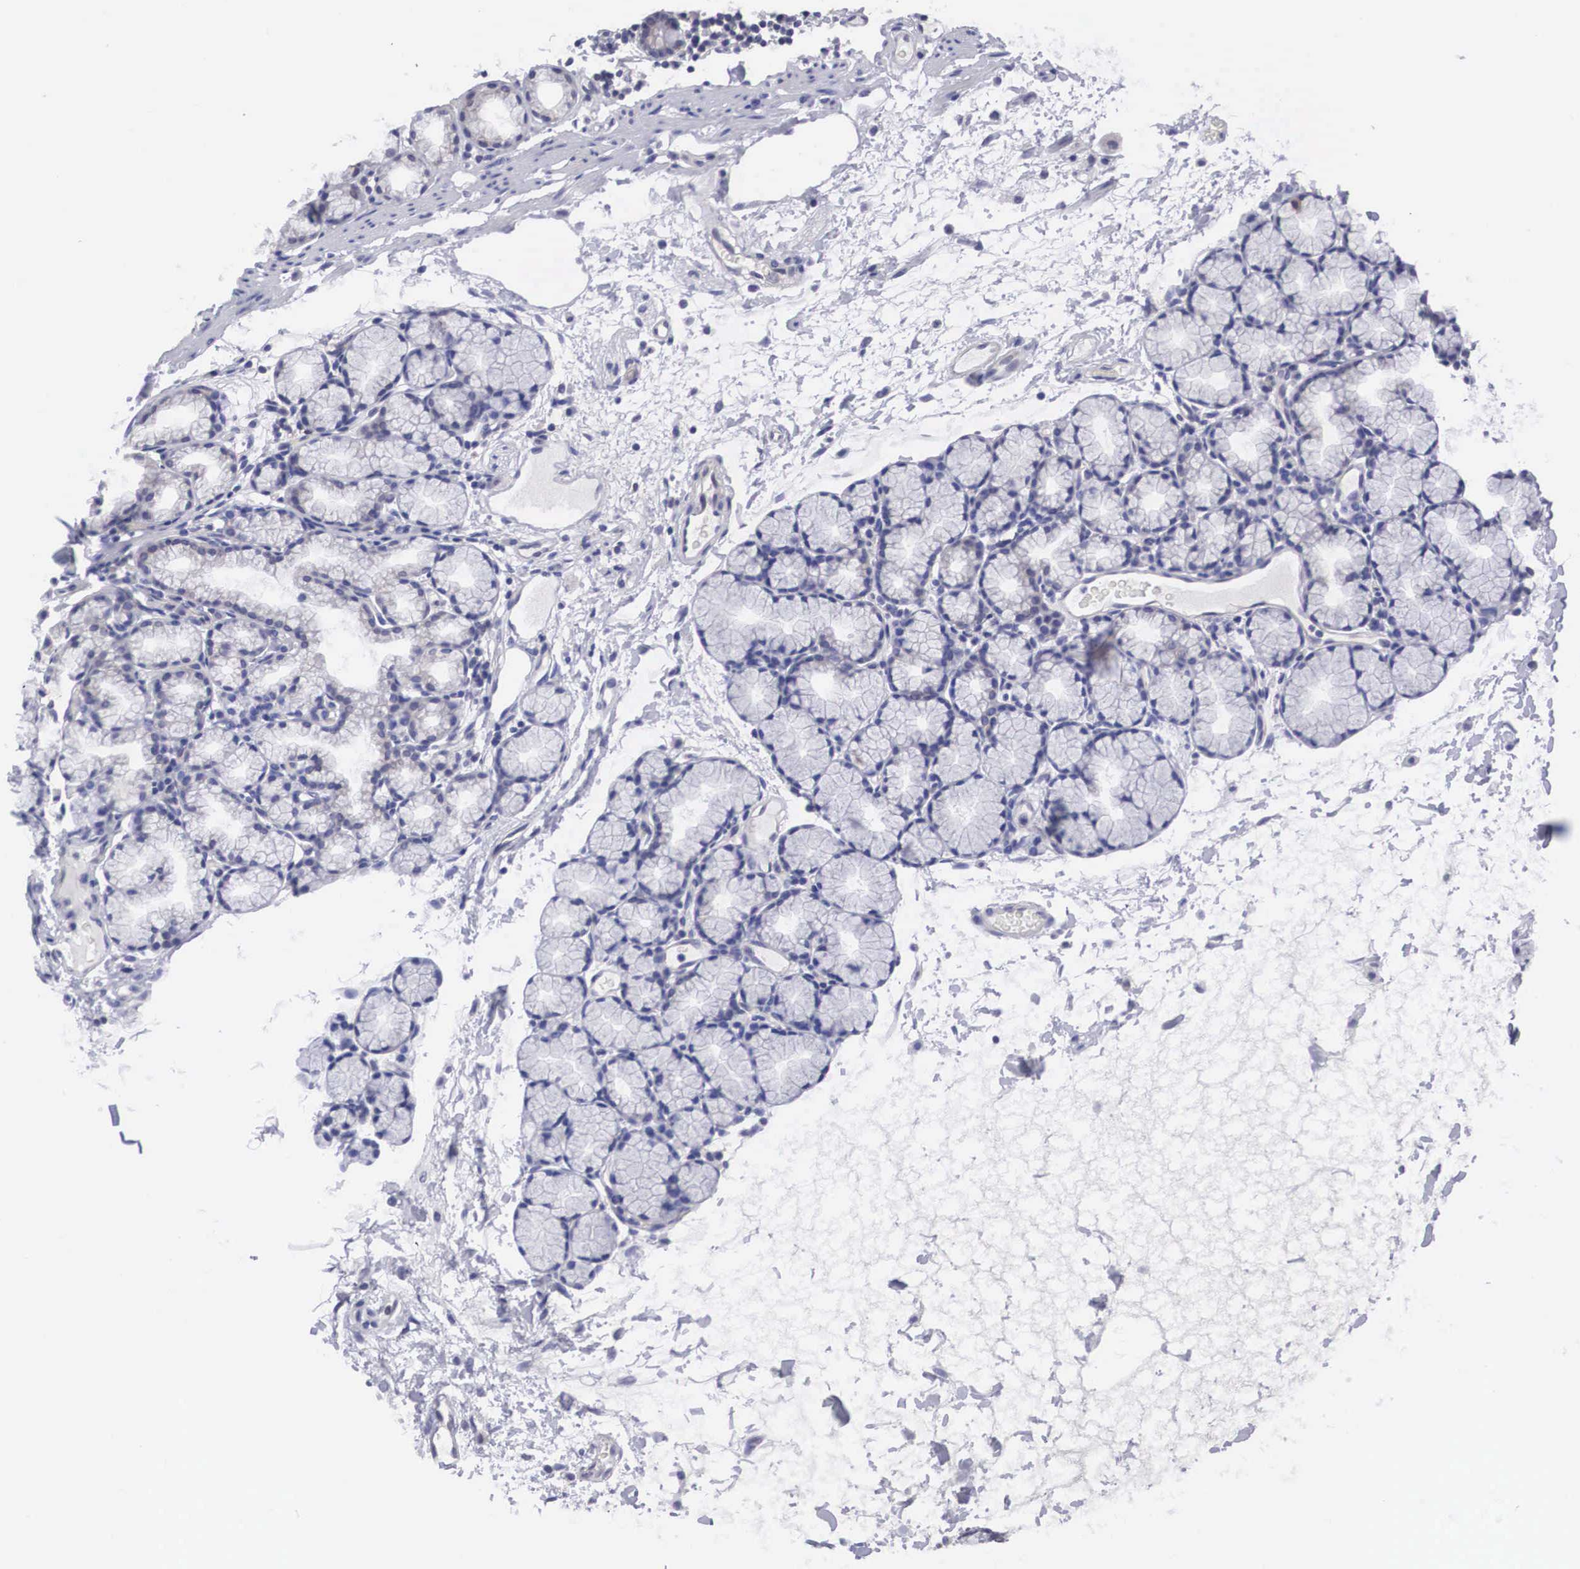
{"staining": {"intensity": "strong", "quantity": "<25%", "location": "nuclear"}, "tissue": "duodenum", "cell_type": "Glandular cells", "image_type": "normal", "snomed": [{"axis": "morphology", "description": "Normal tissue, NOS"}, {"axis": "topography", "description": "Duodenum"}], "caption": "Strong nuclear expression is identified in about <25% of glandular cells in unremarkable duodenum.", "gene": "MAST4", "patient": {"sex": "female", "age": 48}}